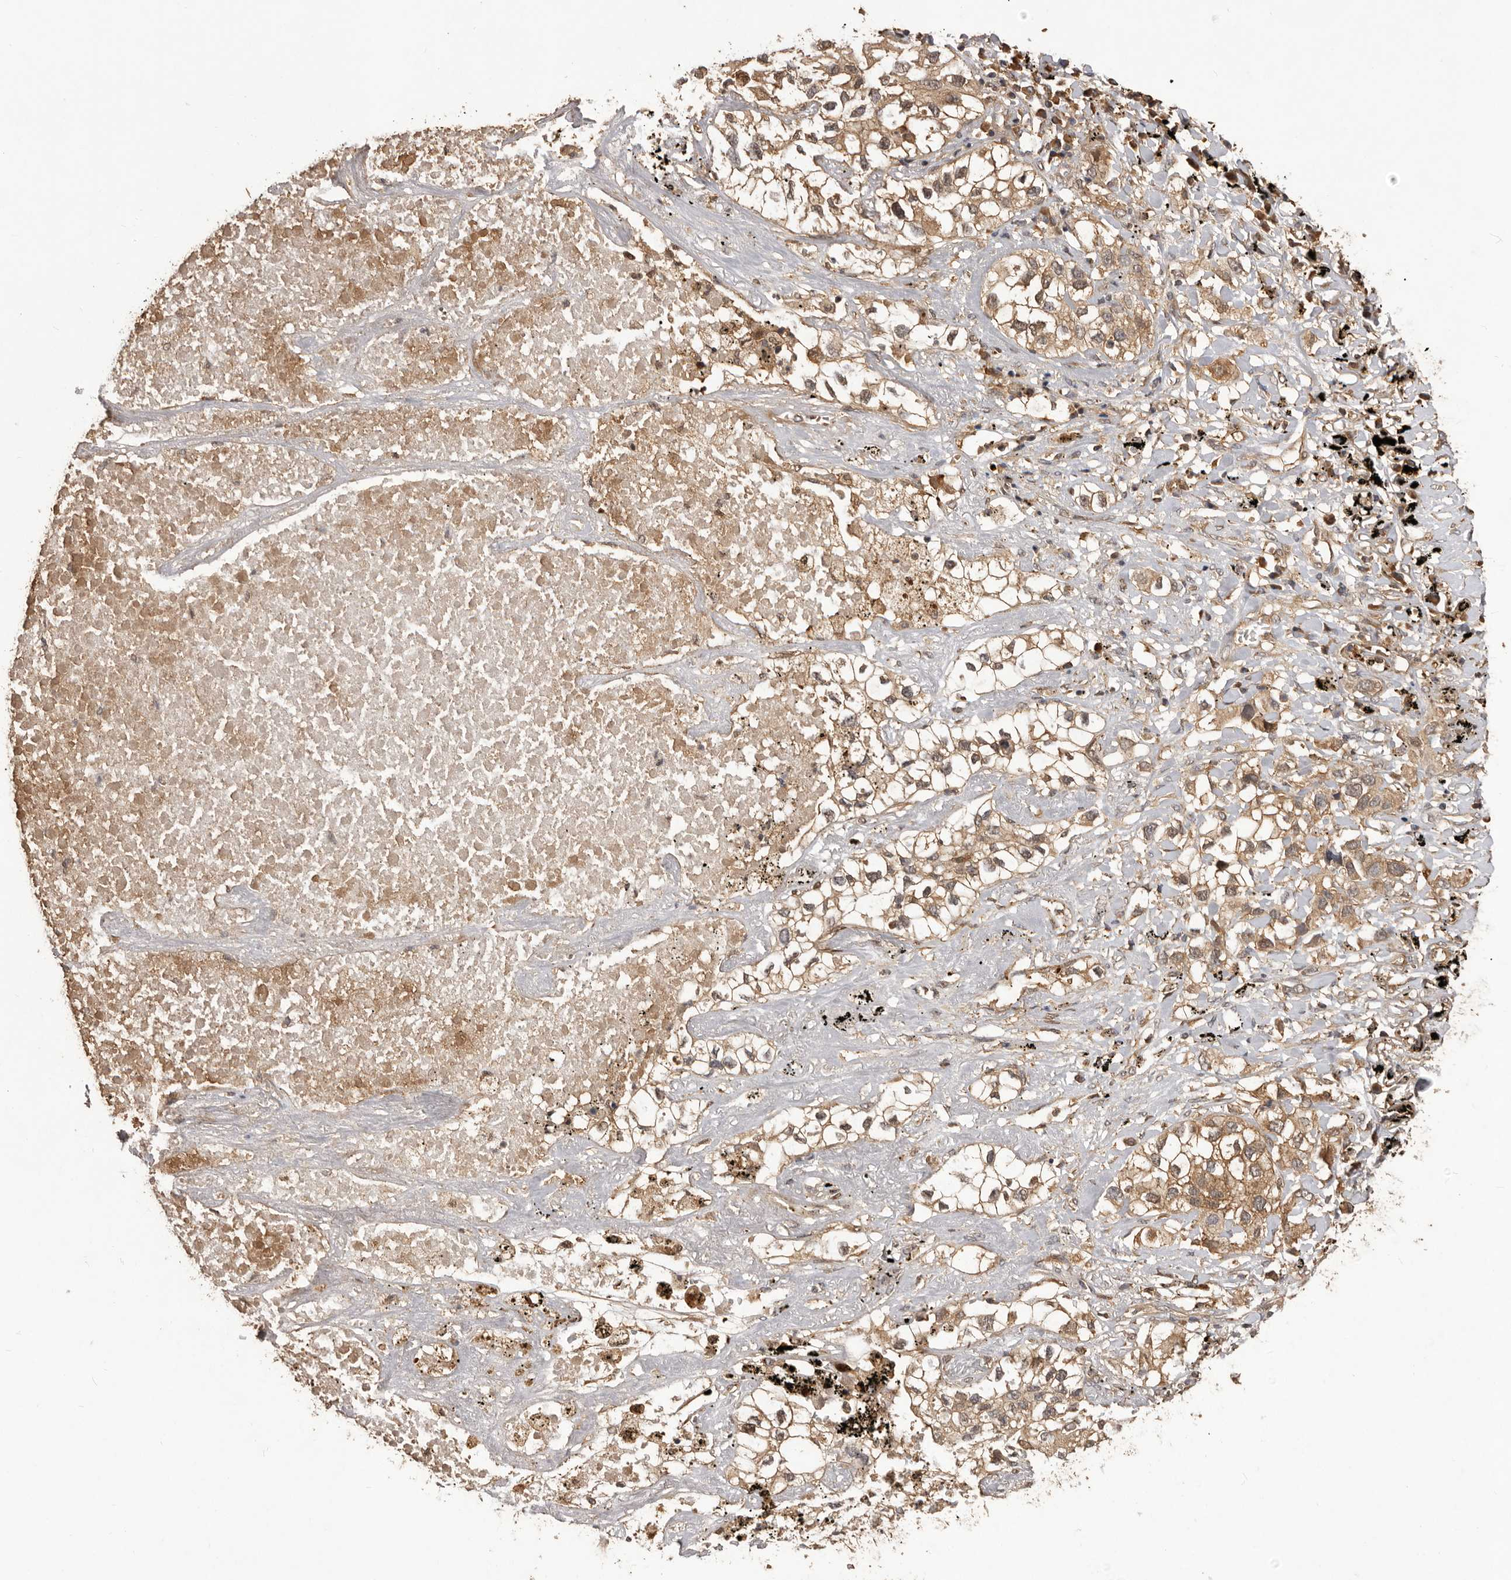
{"staining": {"intensity": "moderate", "quantity": ">75%", "location": "cytoplasmic/membranous"}, "tissue": "lung cancer", "cell_type": "Tumor cells", "image_type": "cancer", "snomed": [{"axis": "morphology", "description": "Adenocarcinoma, NOS"}, {"axis": "topography", "description": "Lung"}], "caption": "This photomicrograph displays adenocarcinoma (lung) stained with IHC to label a protein in brown. The cytoplasmic/membranous of tumor cells show moderate positivity for the protein. Nuclei are counter-stained blue.", "gene": "SLC22A3", "patient": {"sex": "male", "age": 63}}